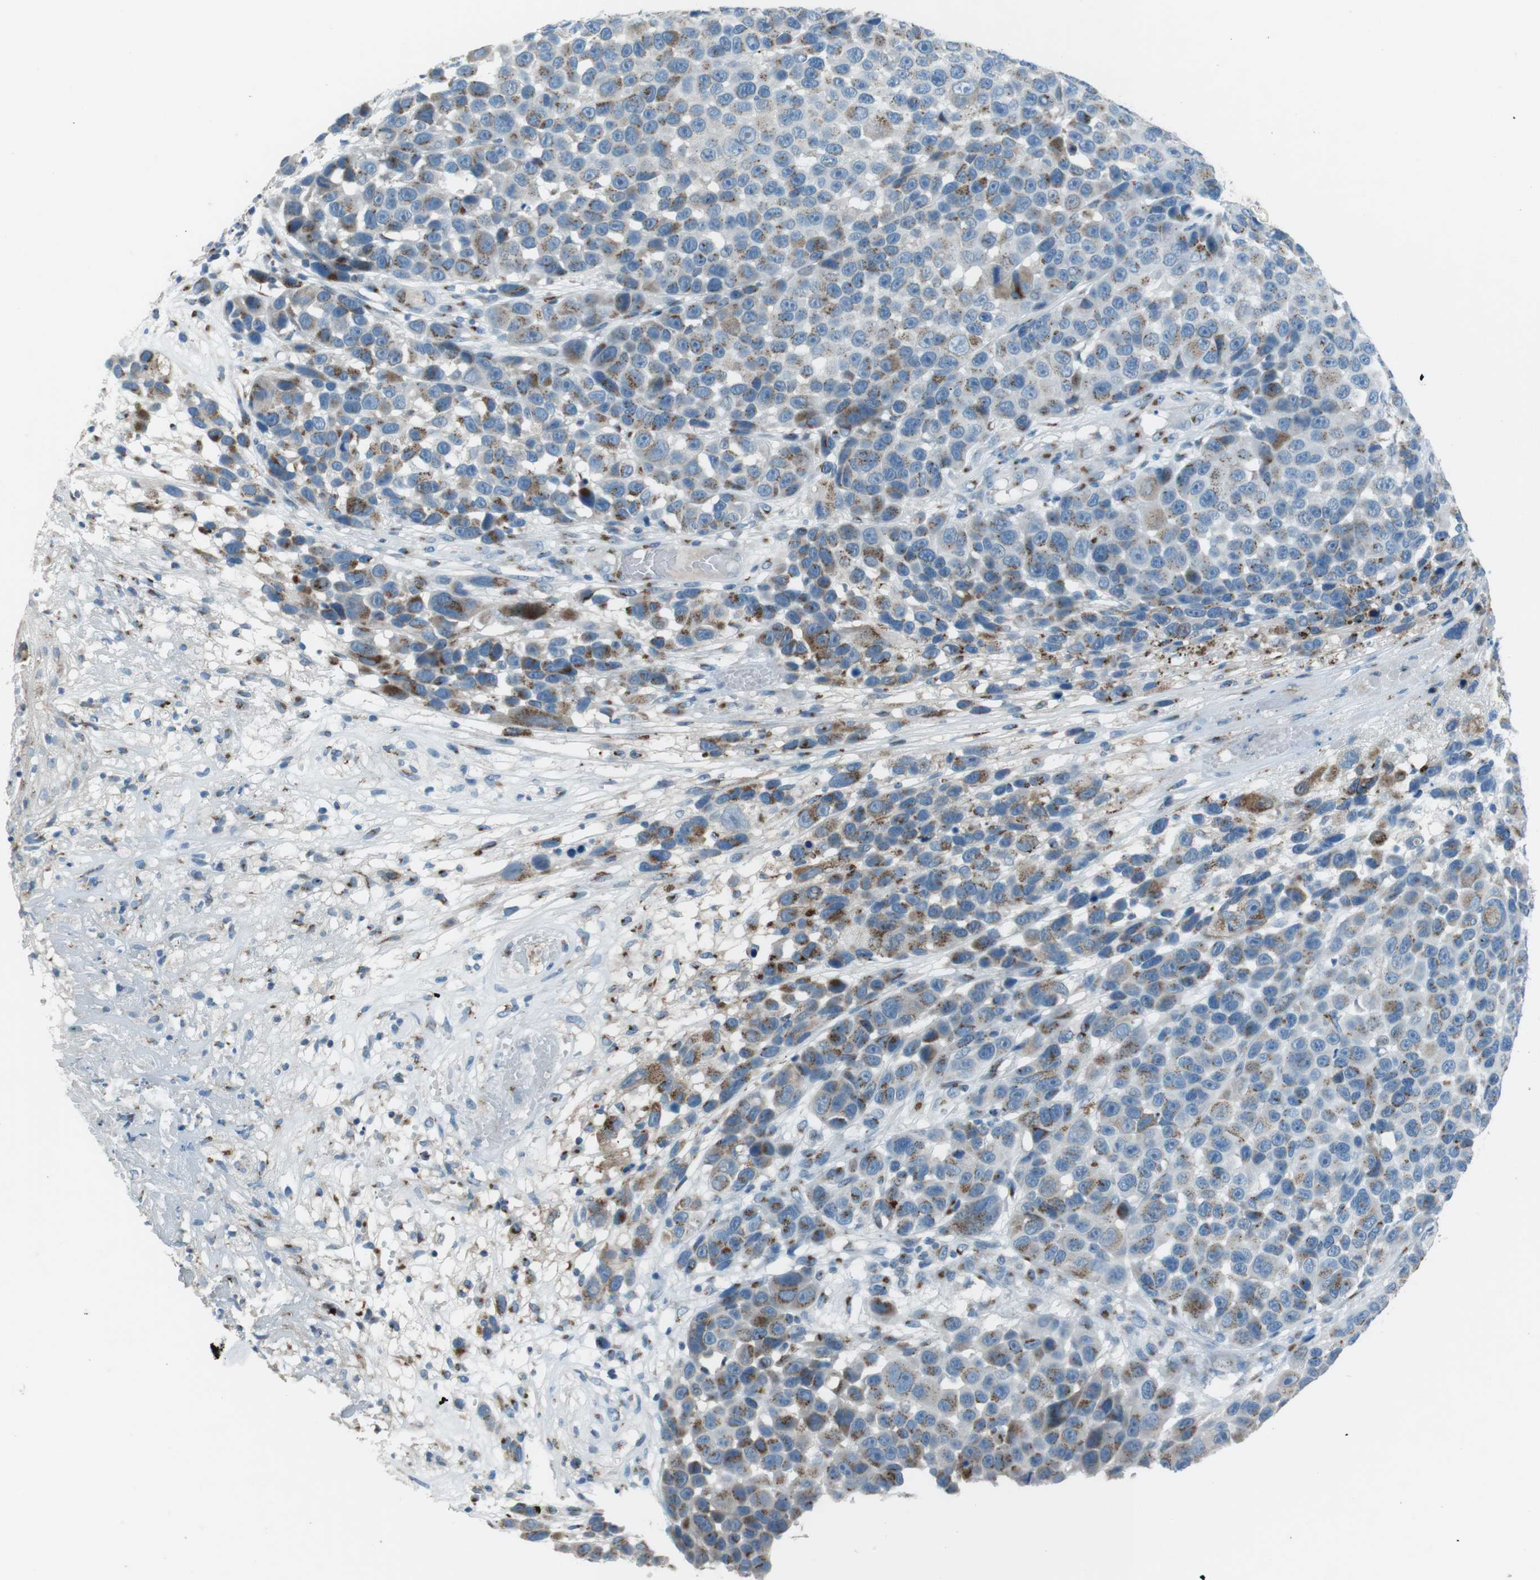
{"staining": {"intensity": "moderate", "quantity": "25%-75%", "location": "cytoplasmic/membranous"}, "tissue": "melanoma", "cell_type": "Tumor cells", "image_type": "cancer", "snomed": [{"axis": "morphology", "description": "Malignant melanoma, NOS"}, {"axis": "topography", "description": "Skin"}], "caption": "Moderate cytoplasmic/membranous protein positivity is seen in about 25%-75% of tumor cells in malignant melanoma.", "gene": "TXNDC15", "patient": {"sex": "male", "age": 53}}